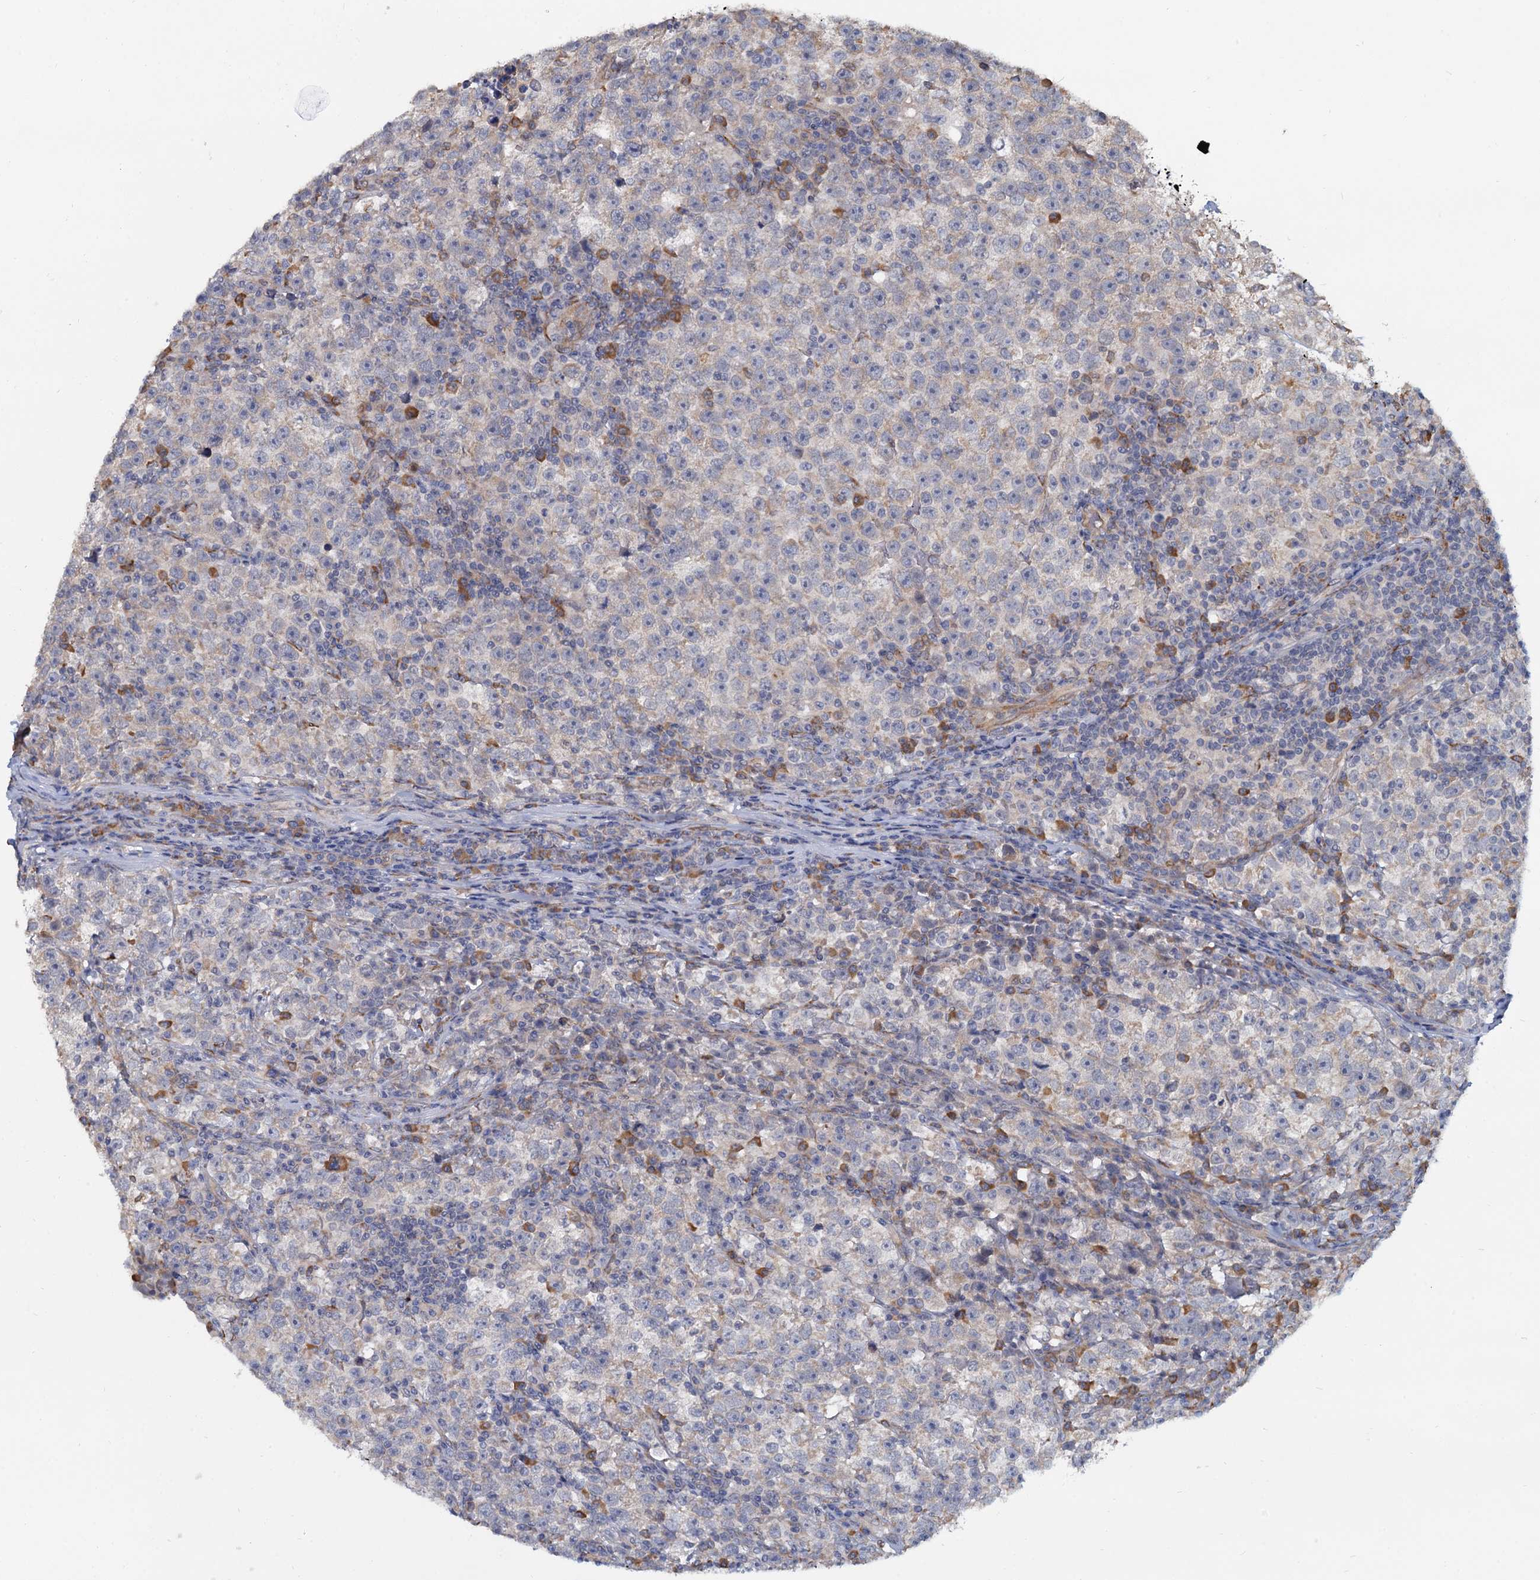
{"staining": {"intensity": "negative", "quantity": "none", "location": "none"}, "tissue": "testis cancer", "cell_type": "Tumor cells", "image_type": "cancer", "snomed": [{"axis": "morphology", "description": "Normal tissue, NOS"}, {"axis": "morphology", "description": "Seminoma, NOS"}, {"axis": "topography", "description": "Testis"}], "caption": "Testis cancer (seminoma) stained for a protein using immunohistochemistry reveals no expression tumor cells.", "gene": "LRRC51", "patient": {"sex": "male", "age": 43}}